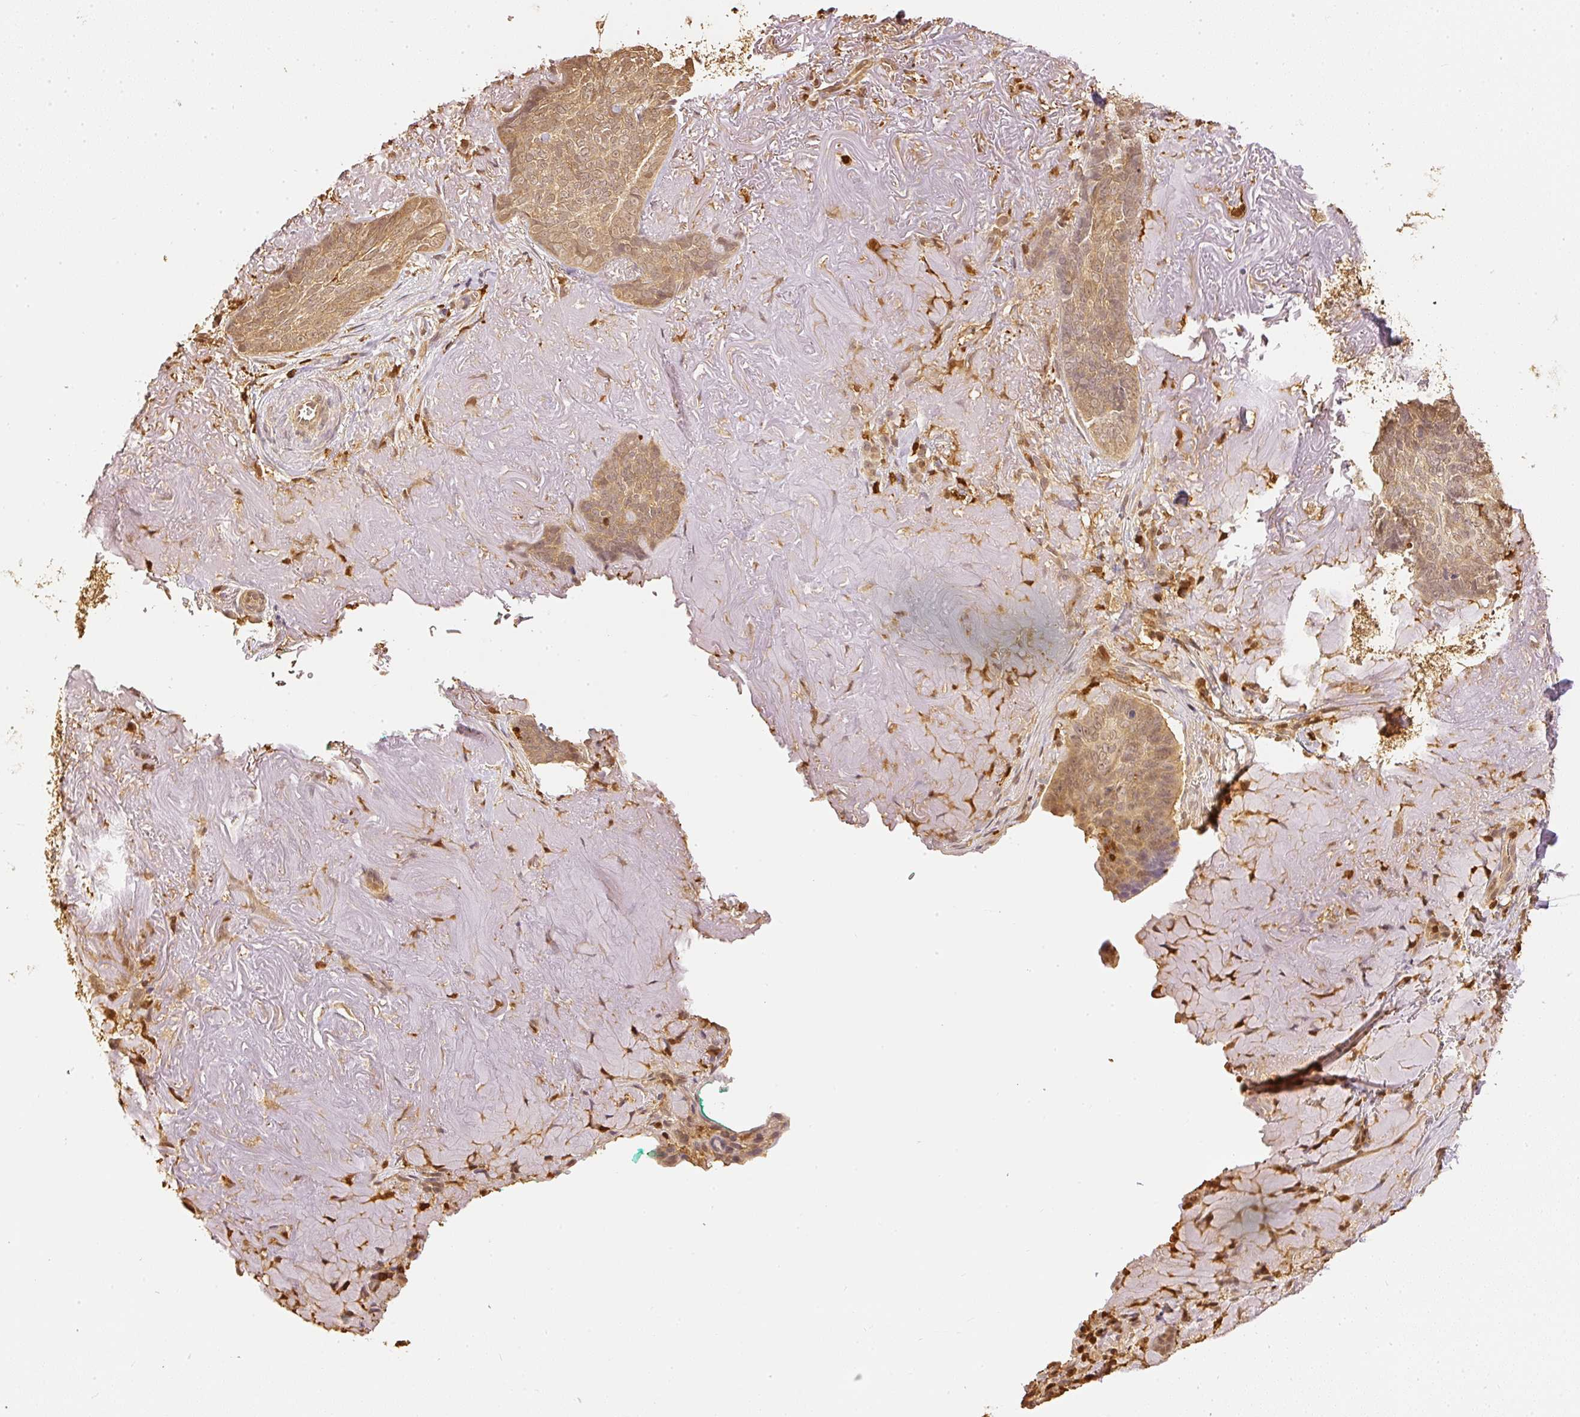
{"staining": {"intensity": "moderate", "quantity": ">75%", "location": "cytoplasmic/membranous,nuclear"}, "tissue": "skin cancer", "cell_type": "Tumor cells", "image_type": "cancer", "snomed": [{"axis": "morphology", "description": "Basal cell carcinoma"}, {"axis": "topography", "description": "Skin"}, {"axis": "topography", "description": "Skin of face"}], "caption": "This is a photomicrograph of IHC staining of skin cancer, which shows moderate expression in the cytoplasmic/membranous and nuclear of tumor cells.", "gene": "PFN1", "patient": {"sex": "female", "age": 95}}